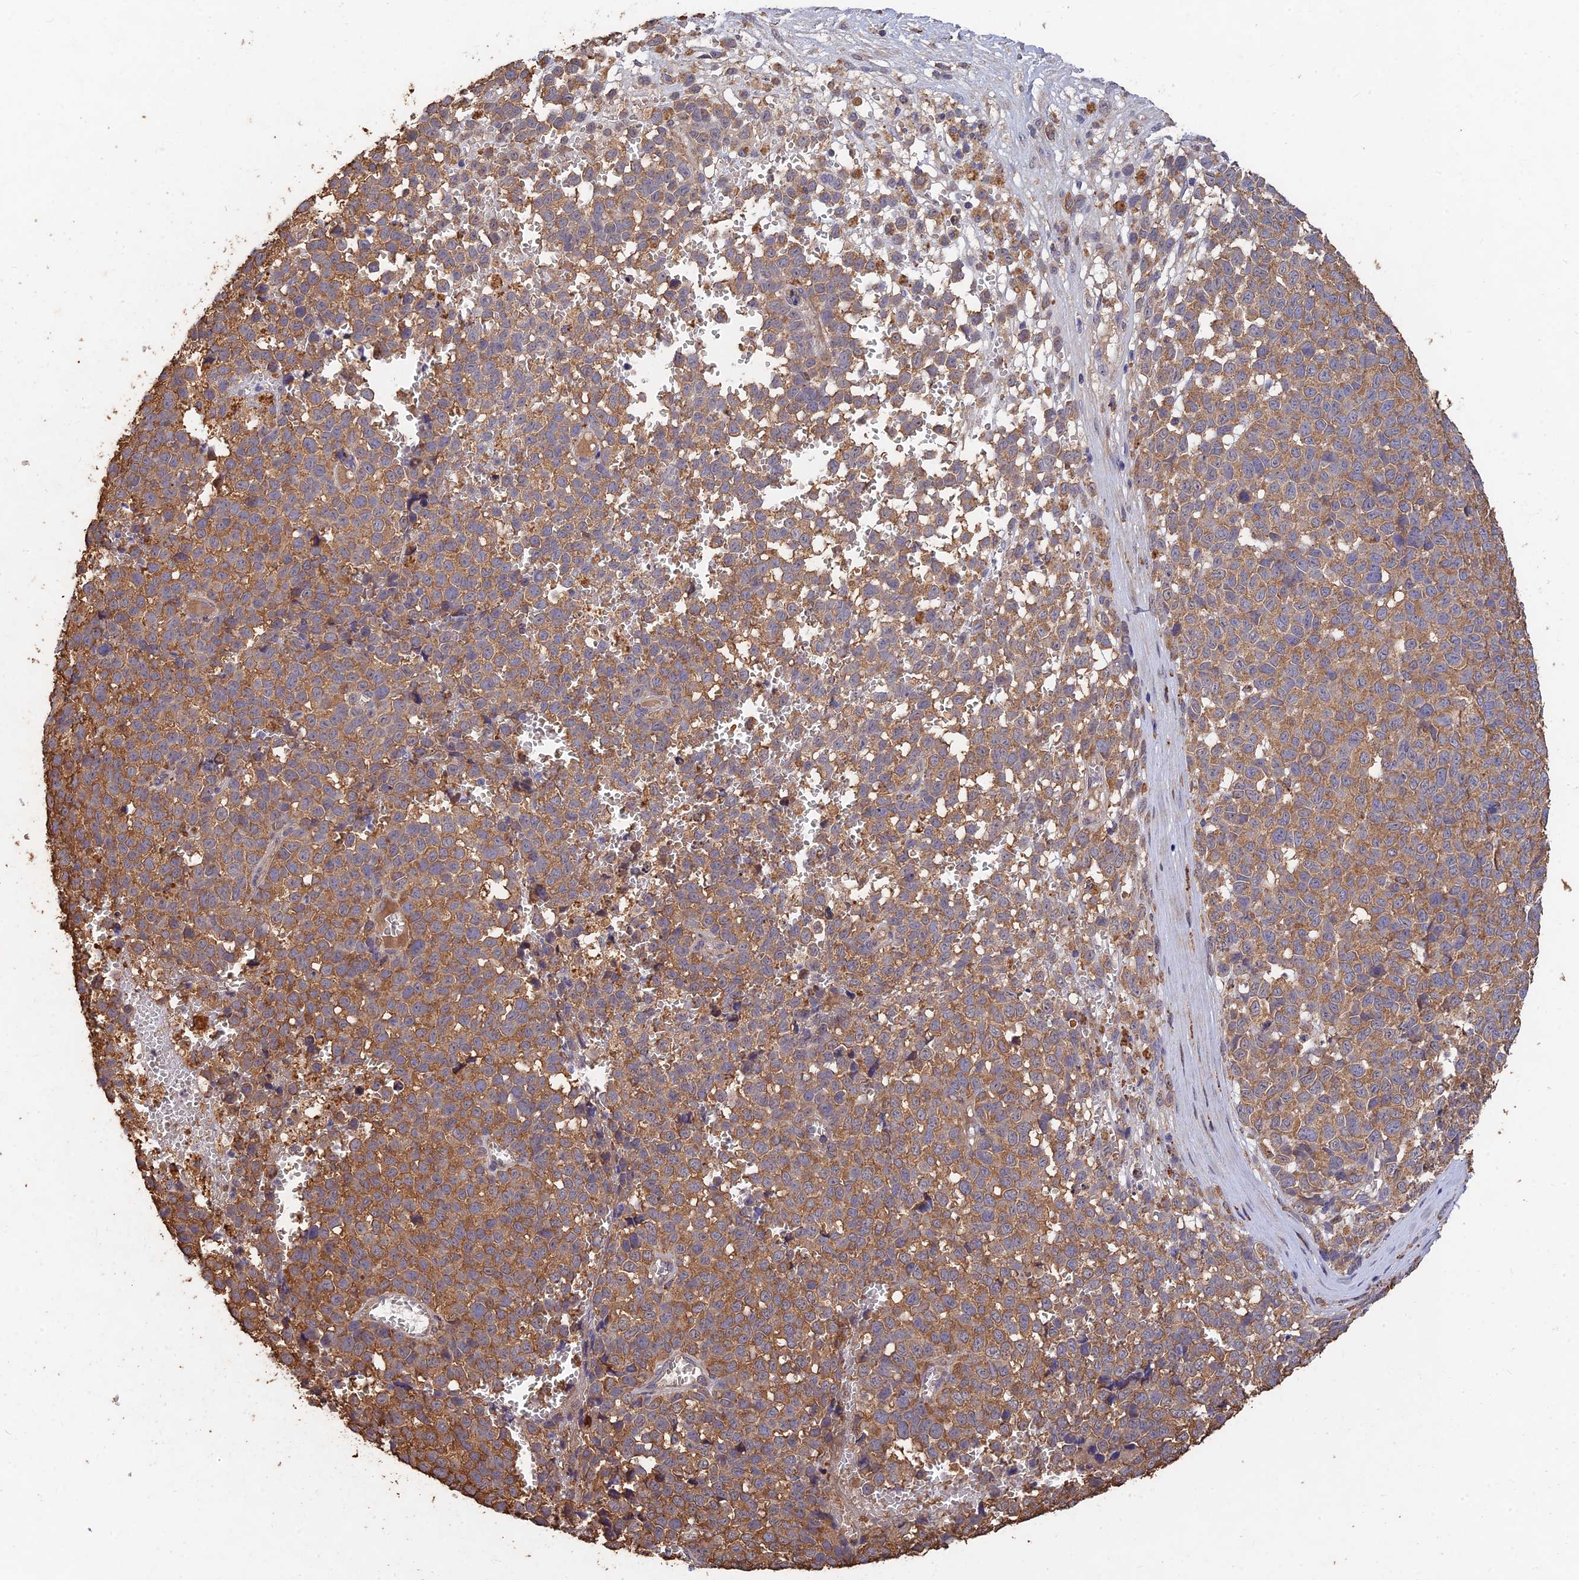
{"staining": {"intensity": "moderate", "quantity": ">75%", "location": "cytoplasmic/membranous"}, "tissue": "melanoma", "cell_type": "Tumor cells", "image_type": "cancer", "snomed": [{"axis": "morphology", "description": "Malignant melanoma, NOS"}, {"axis": "topography", "description": "Nose, NOS"}], "caption": "Protein staining of melanoma tissue demonstrates moderate cytoplasmic/membranous positivity in approximately >75% of tumor cells.", "gene": "SLC38A11", "patient": {"sex": "female", "age": 48}}